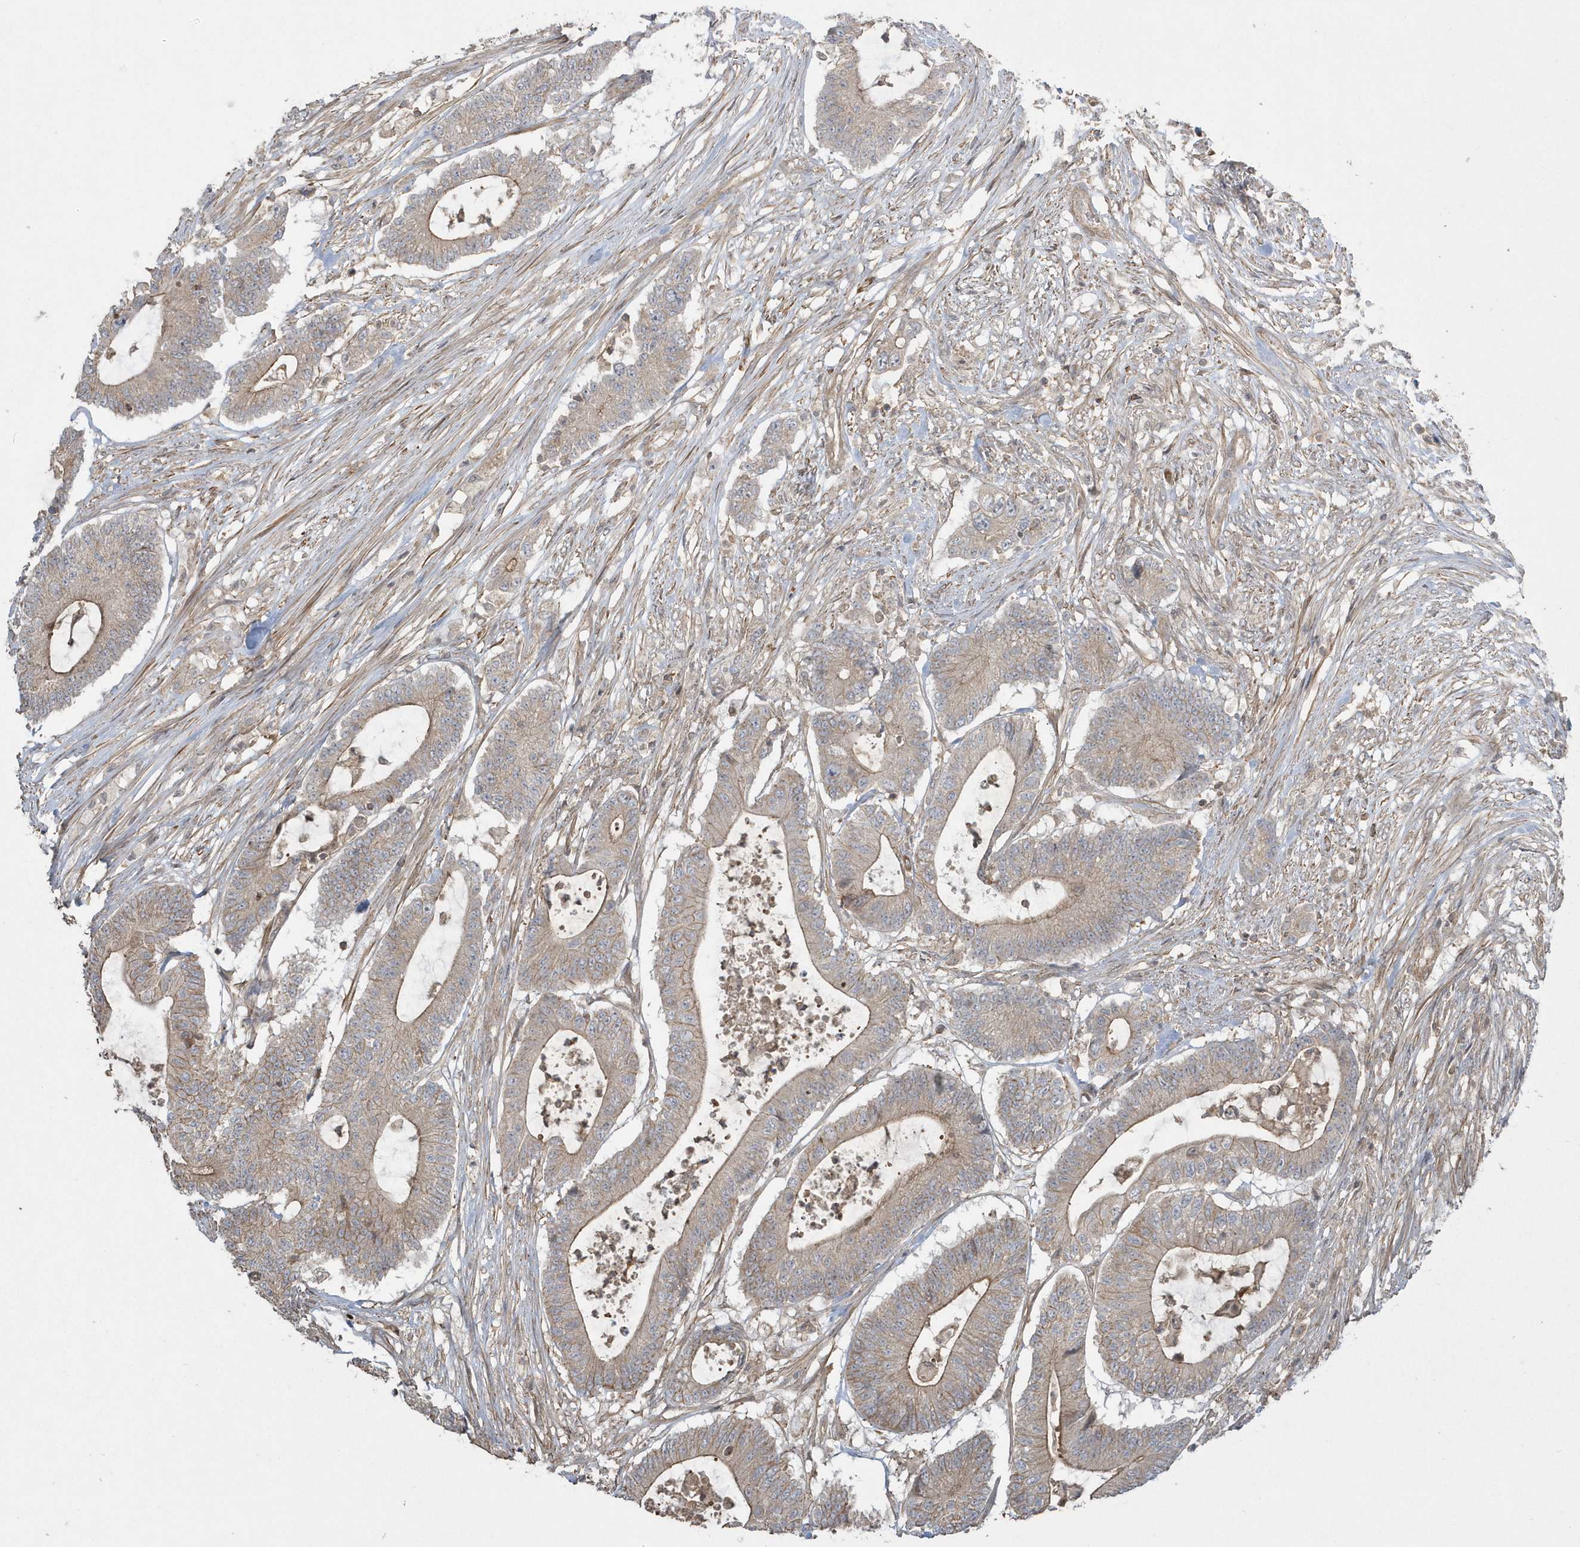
{"staining": {"intensity": "weak", "quantity": ">75%", "location": "cytoplasmic/membranous"}, "tissue": "colorectal cancer", "cell_type": "Tumor cells", "image_type": "cancer", "snomed": [{"axis": "morphology", "description": "Adenocarcinoma, NOS"}, {"axis": "topography", "description": "Colon"}], "caption": "Human colorectal cancer (adenocarcinoma) stained with a protein marker demonstrates weak staining in tumor cells.", "gene": "ARMC8", "patient": {"sex": "female", "age": 84}}